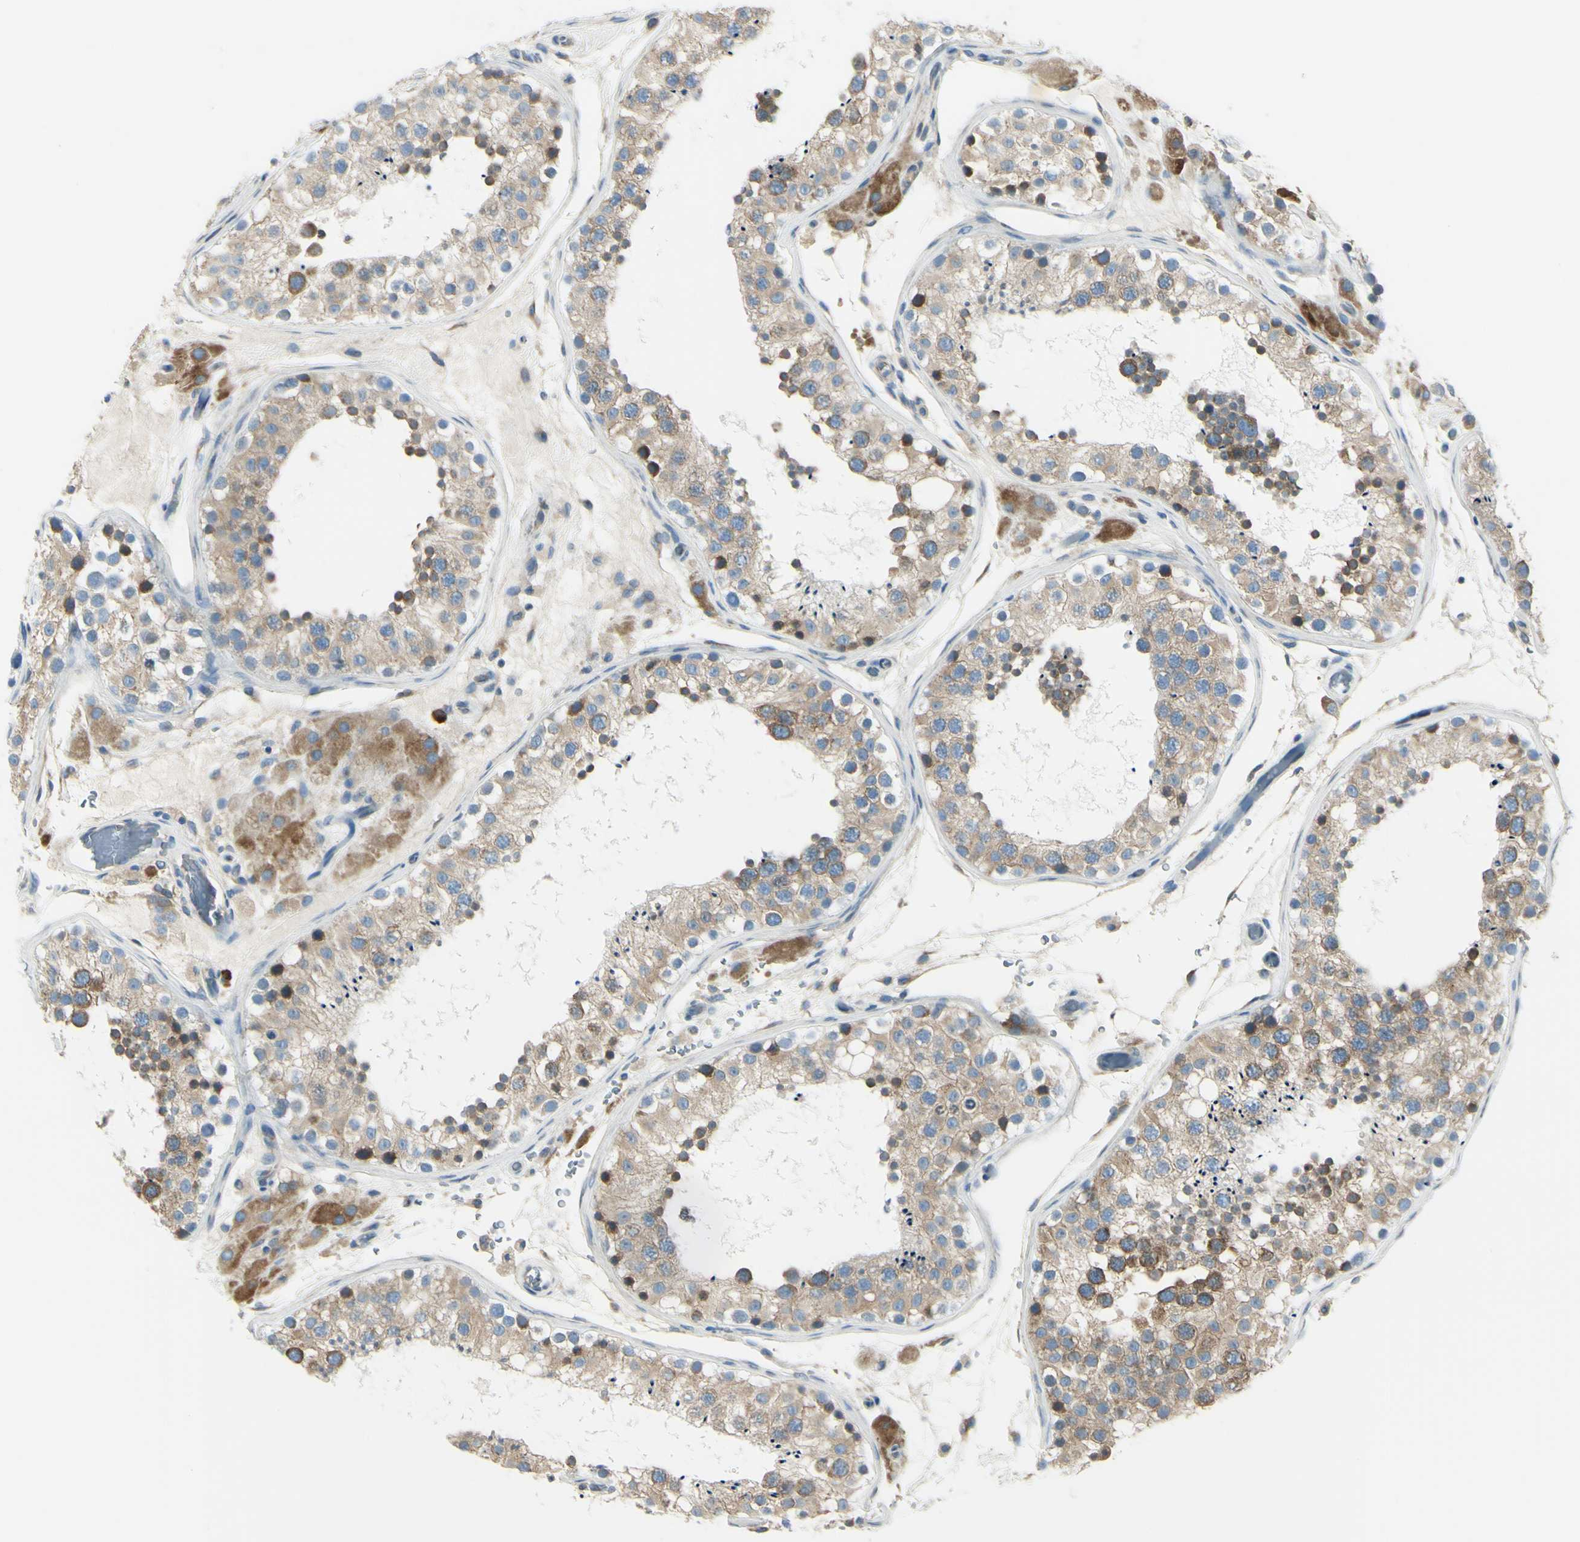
{"staining": {"intensity": "moderate", "quantity": ">75%", "location": "cytoplasmic/membranous"}, "tissue": "testis", "cell_type": "Cells in seminiferous ducts", "image_type": "normal", "snomed": [{"axis": "morphology", "description": "Normal tissue, NOS"}, {"axis": "topography", "description": "Testis"}, {"axis": "topography", "description": "Epididymis"}], "caption": "An immunohistochemistry micrograph of benign tissue is shown. Protein staining in brown labels moderate cytoplasmic/membranous positivity in testis within cells in seminiferous ducts.", "gene": "SELENOS", "patient": {"sex": "male", "age": 26}}